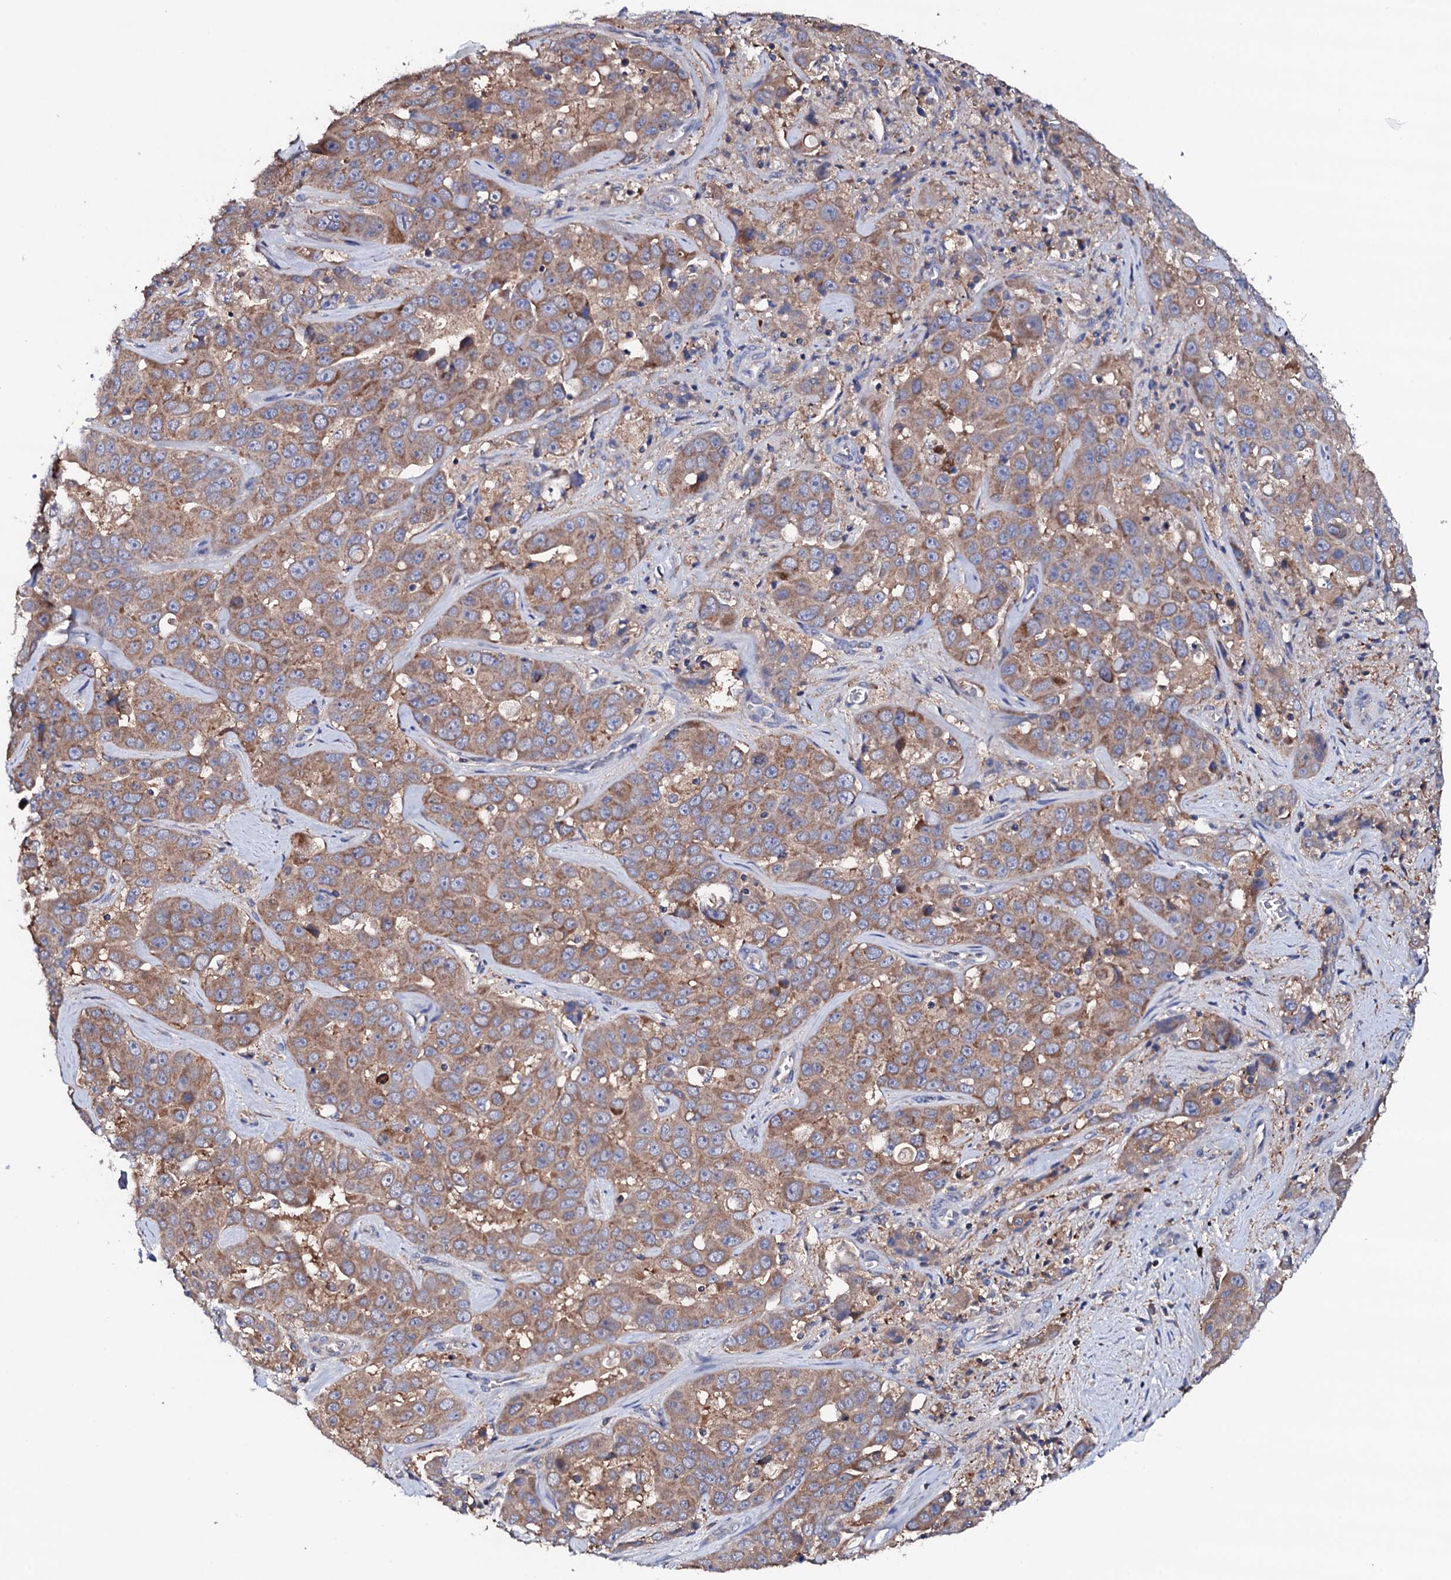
{"staining": {"intensity": "moderate", "quantity": ">75%", "location": "cytoplasmic/membranous"}, "tissue": "liver cancer", "cell_type": "Tumor cells", "image_type": "cancer", "snomed": [{"axis": "morphology", "description": "Cholangiocarcinoma"}, {"axis": "topography", "description": "Liver"}], "caption": "Cholangiocarcinoma (liver) stained for a protein shows moderate cytoplasmic/membranous positivity in tumor cells.", "gene": "TCAF2", "patient": {"sex": "female", "age": 52}}